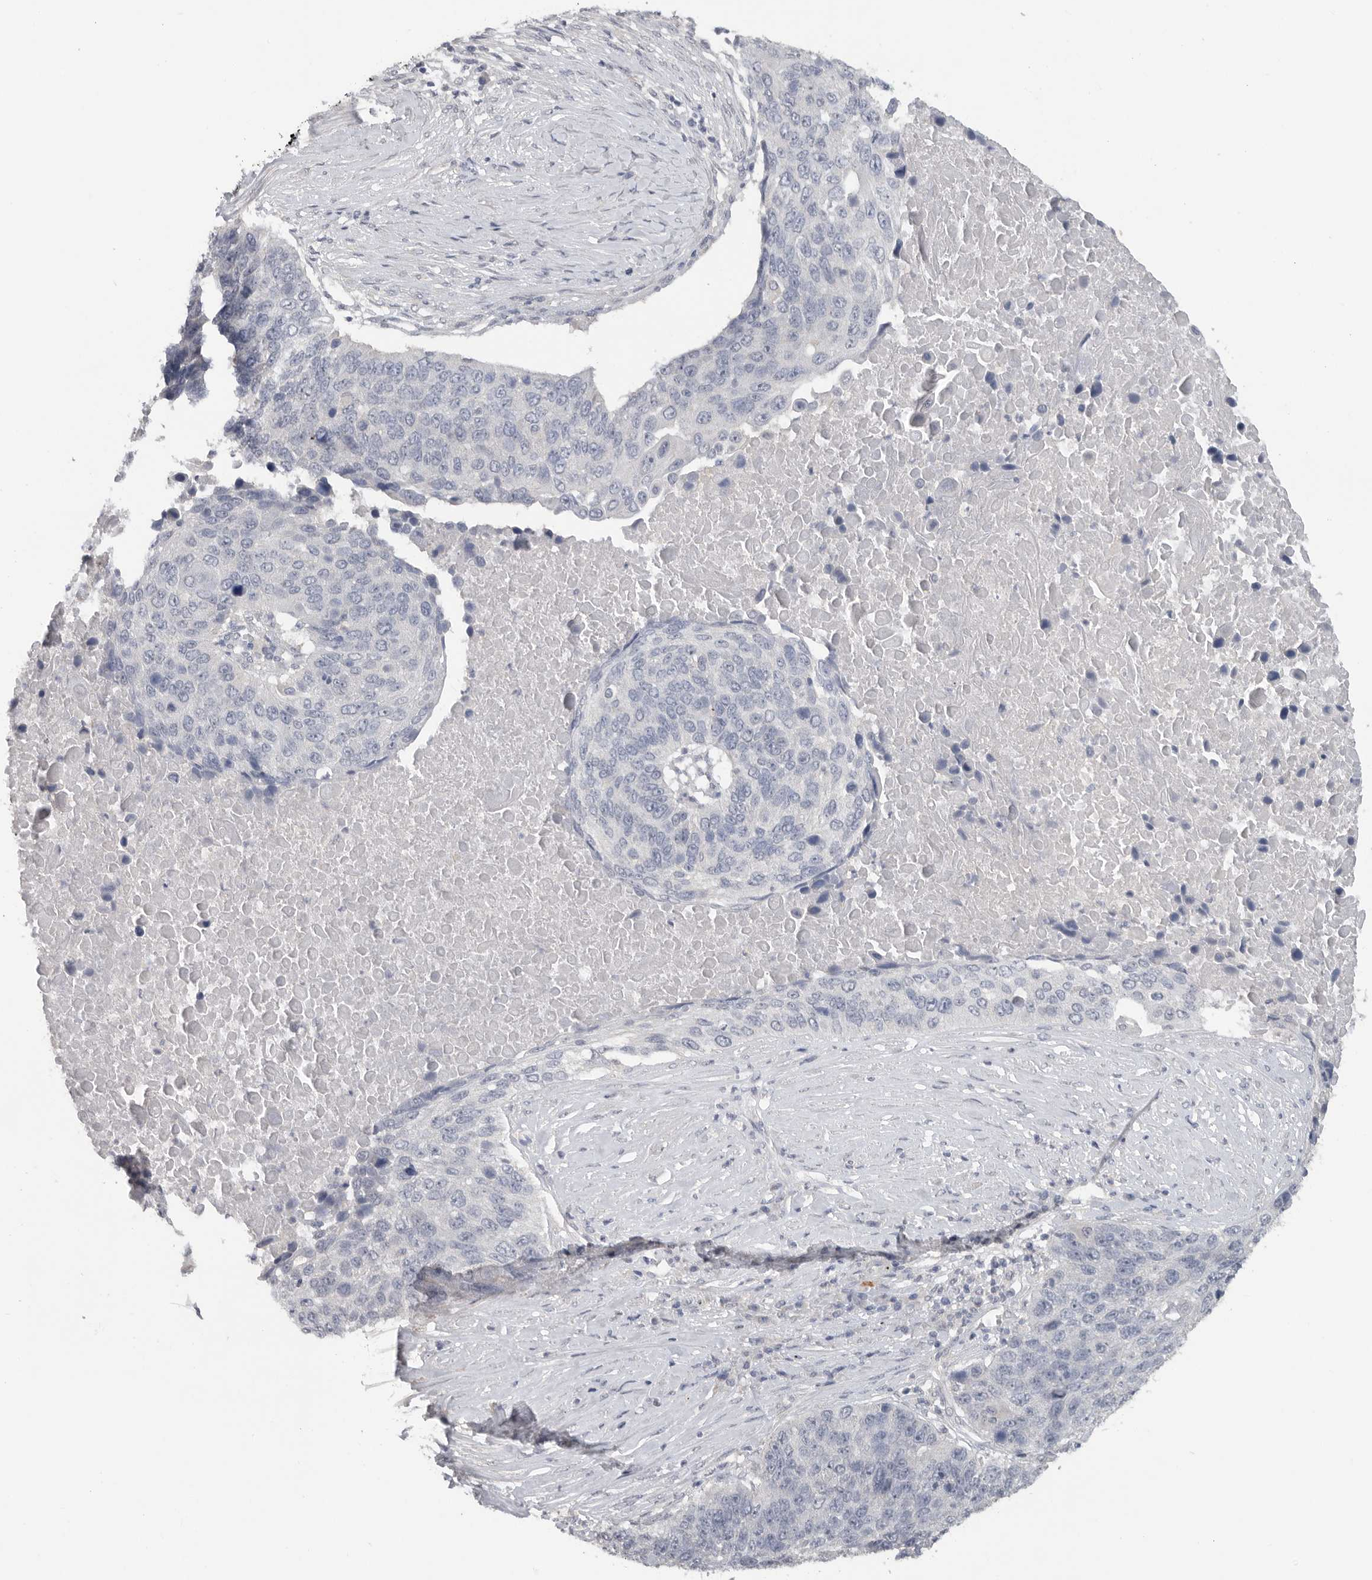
{"staining": {"intensity": "negative", "quantity": "none", "location": "none"}, "tissue": "lung cancer", "cell_type": "Tumor cells", "image_type": "cancer", "snomed": [{"axis": "morphology", "description": "Squamous cell carcinoma, NOS"}, {"axis": "topography", "description": "Lung"}], "caption": "Micrograph shows no protein expression in tumor cells of squamous cell carcinoma (lung) tissue.", "gene": "REG4", "patient": {"sex": "male", "age": 66}}